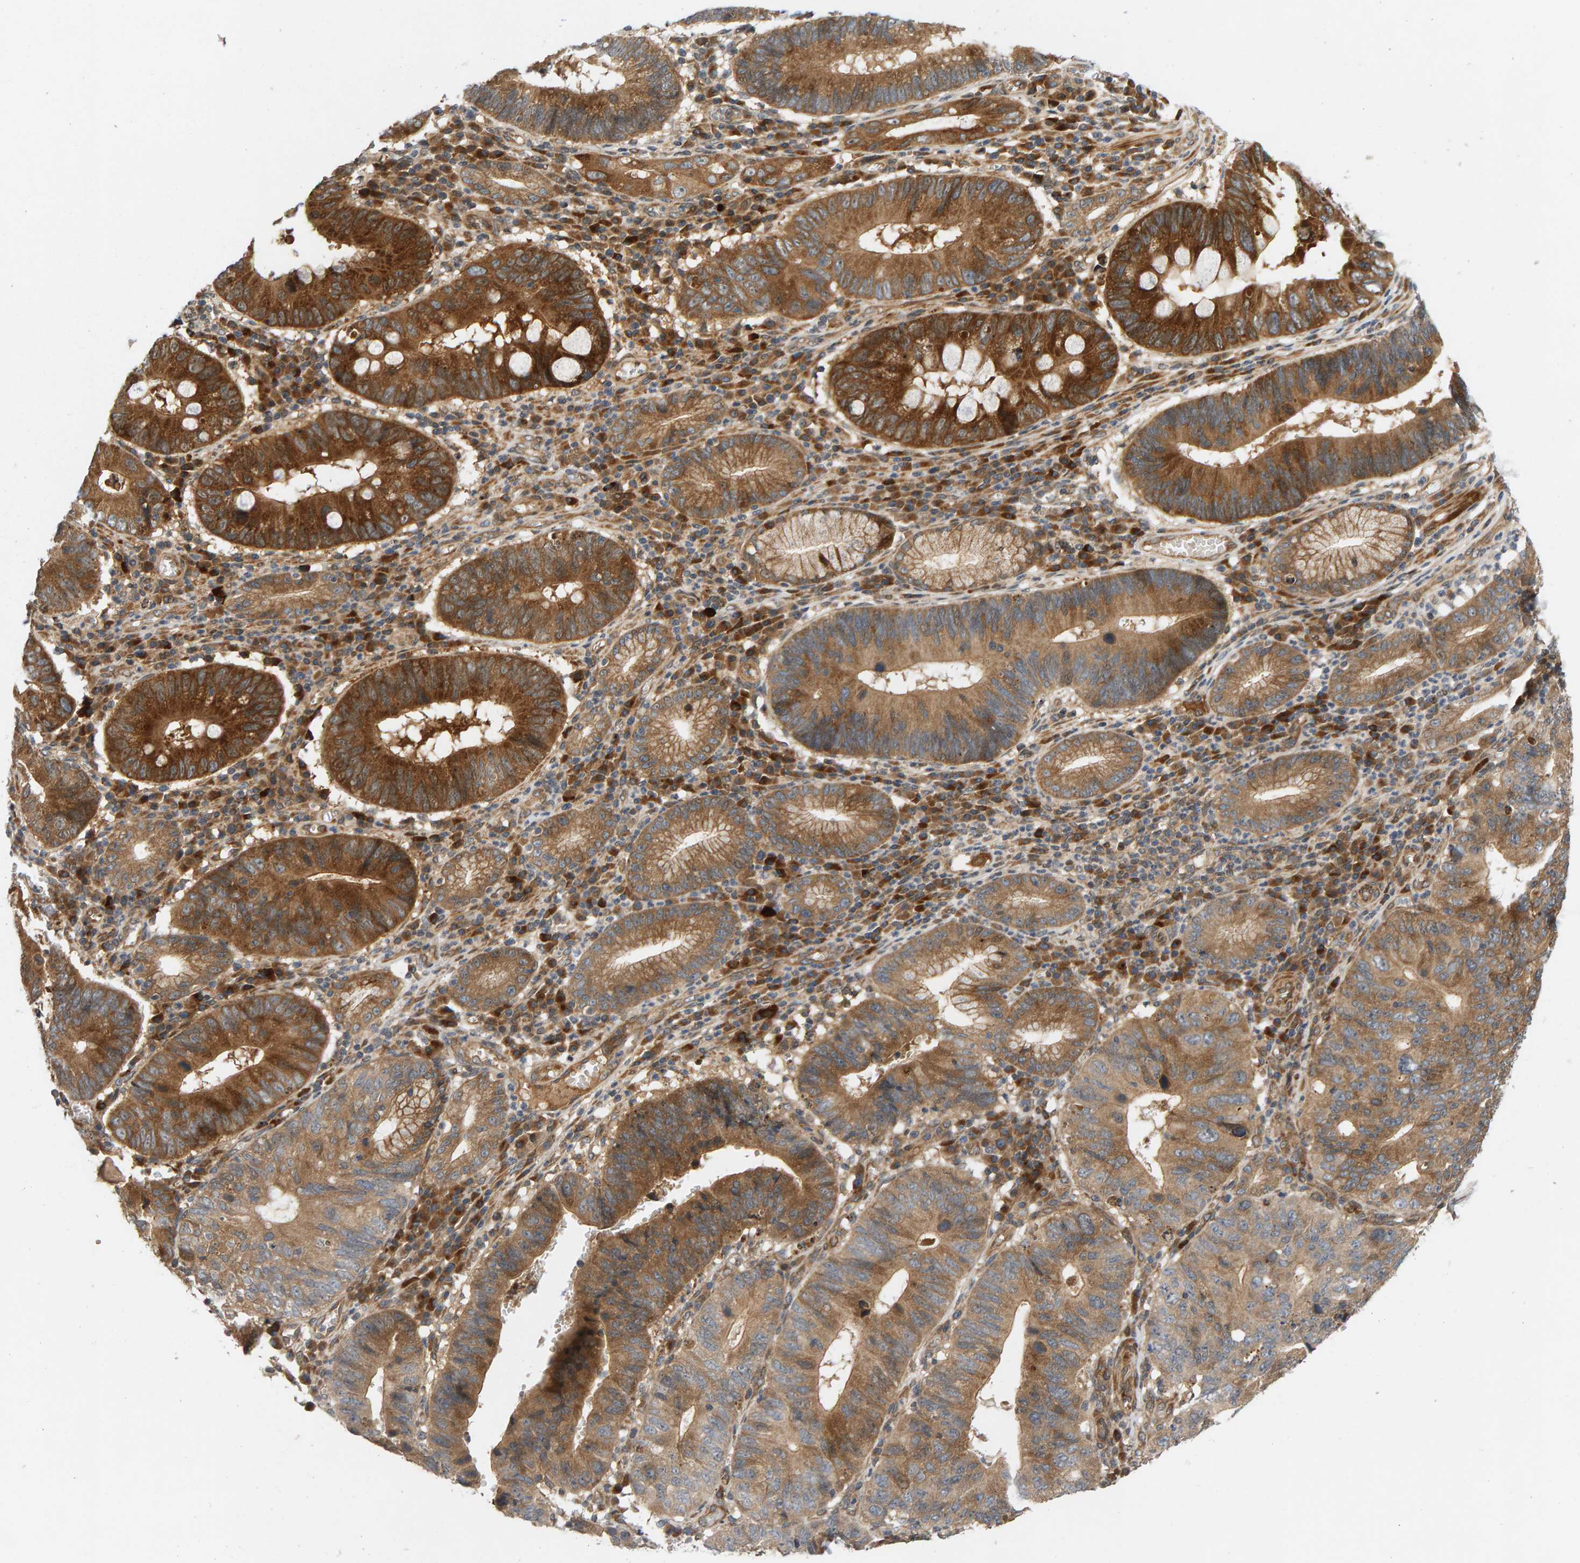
{"staining": {"intensity": "strong", "quantity": ">75%", "location": "cytoplasmic/membranous"}, "tissue": "stomach cancer", "cell_type": "Tumor cells", "image_type": "cancer", "snomed": [{"axis": "morphology", "description": "Adenocarcinoma, NOS"}, {"axis": "topography", "description": "Stomach"}], "caption": "Stomach cancer (adenocarcinoma) stained with DAB immunohistochemistry (IHC) exhibits high levels of strong cytoplasmic/membranous staining in approximately >75% of tumor cells.", "gene": "BAHCC1", "patient": {"sex": "male", "age": 59}}